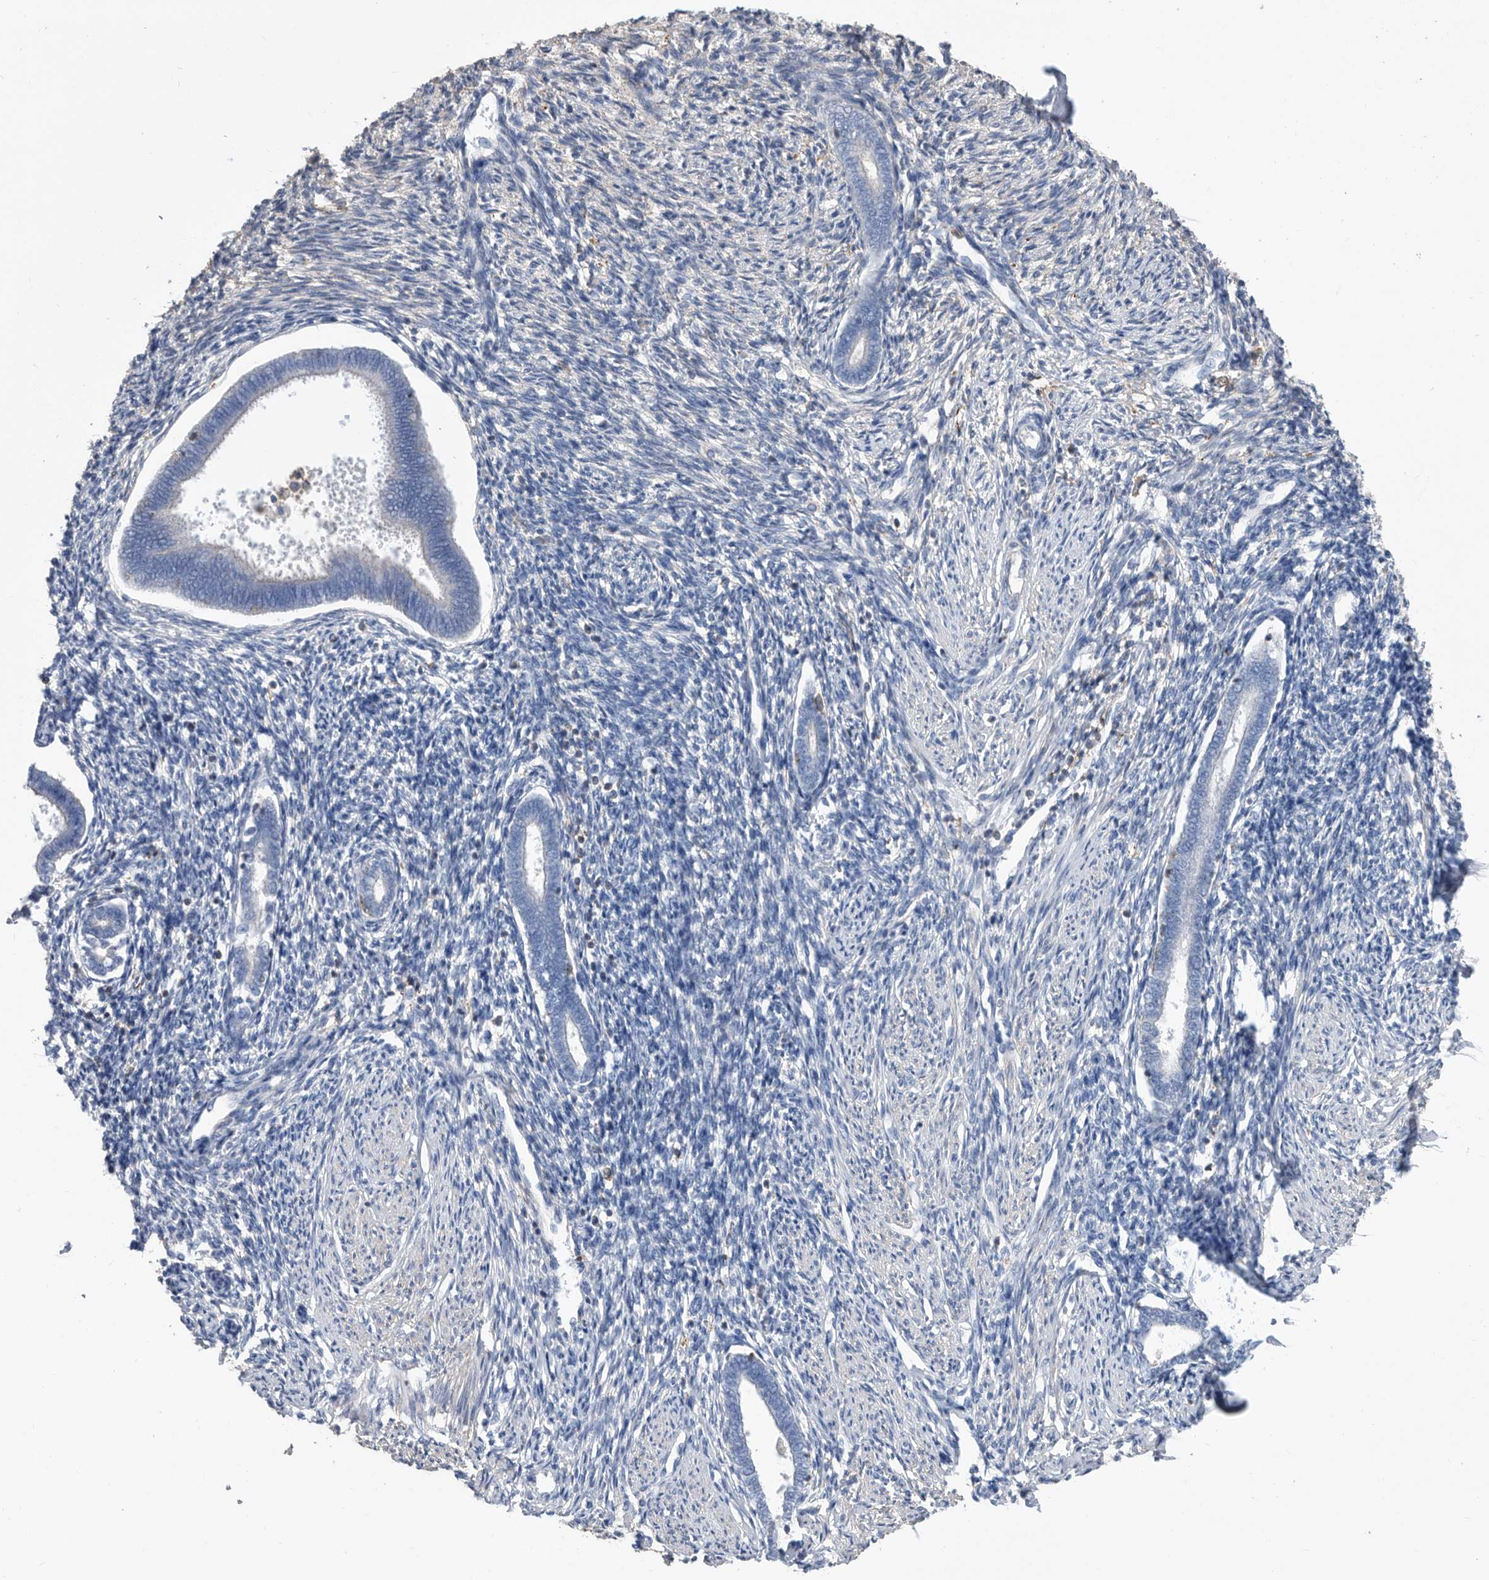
{"staining": {"intensity": "moderate", "quantity": "<25%", "location": "cytoplasmic/membranous"}, "tissue": "endometrium", "cell_type": "Cells in endometrial stroma", "image_type": "normal", "snomed": [{"axis": "morphology", "description": "Normal tissue, NOS"}, {"axis": "topography", "description": "Endometrium"}], "caption": "Protein expression analysis of unremarkable endometrium demonstrates moderate cytoplasmic/membranous positivity in about <25% of cells in endometrial stroma. Nuclei are stained in blue.", "gene": "MS4A4A", "patient": {"sex": "female", "age": 56}}